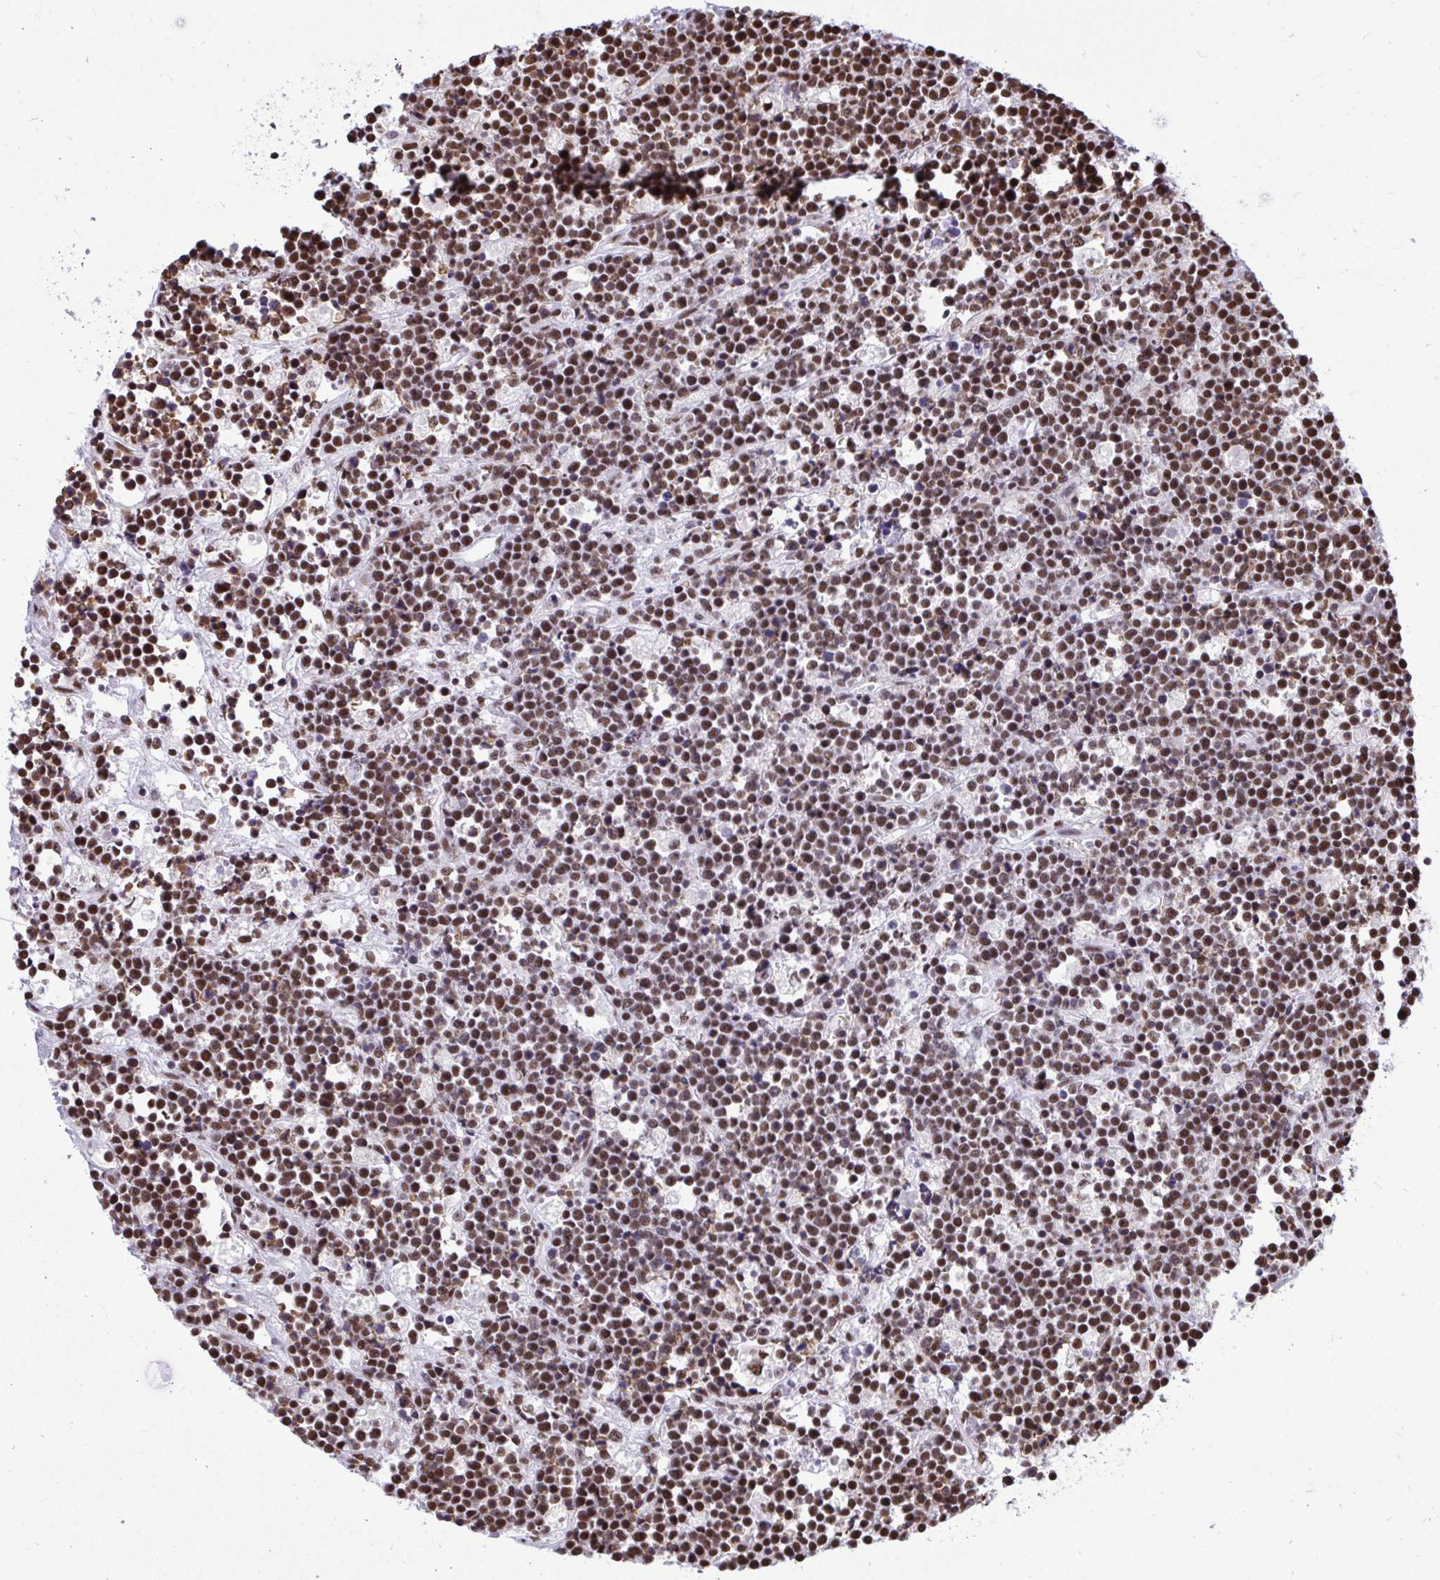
{"staining": {"intensity": "moderate", "quantity": ">75%", "location": "nuclear"}, "tissue": "lymphoma", "cell_type": "Tumor cells", "image_type": "cancer", "snomed": [{"axis": "morphology", "description": "Malignant lymphoma, non-Hodgkin's type, High grade"}, {"axis": "topography", "description": "Ovary"}], "caption": "Approximately >75% of tumor cells in malignant lymphoma, non-Hodgkin's type (high-grade) show moderate nuclear protein expression as visualized by brown immunohistochemical staining.", "gene": "PRPF19", "patient": {"sex": "female", "age": 56}}